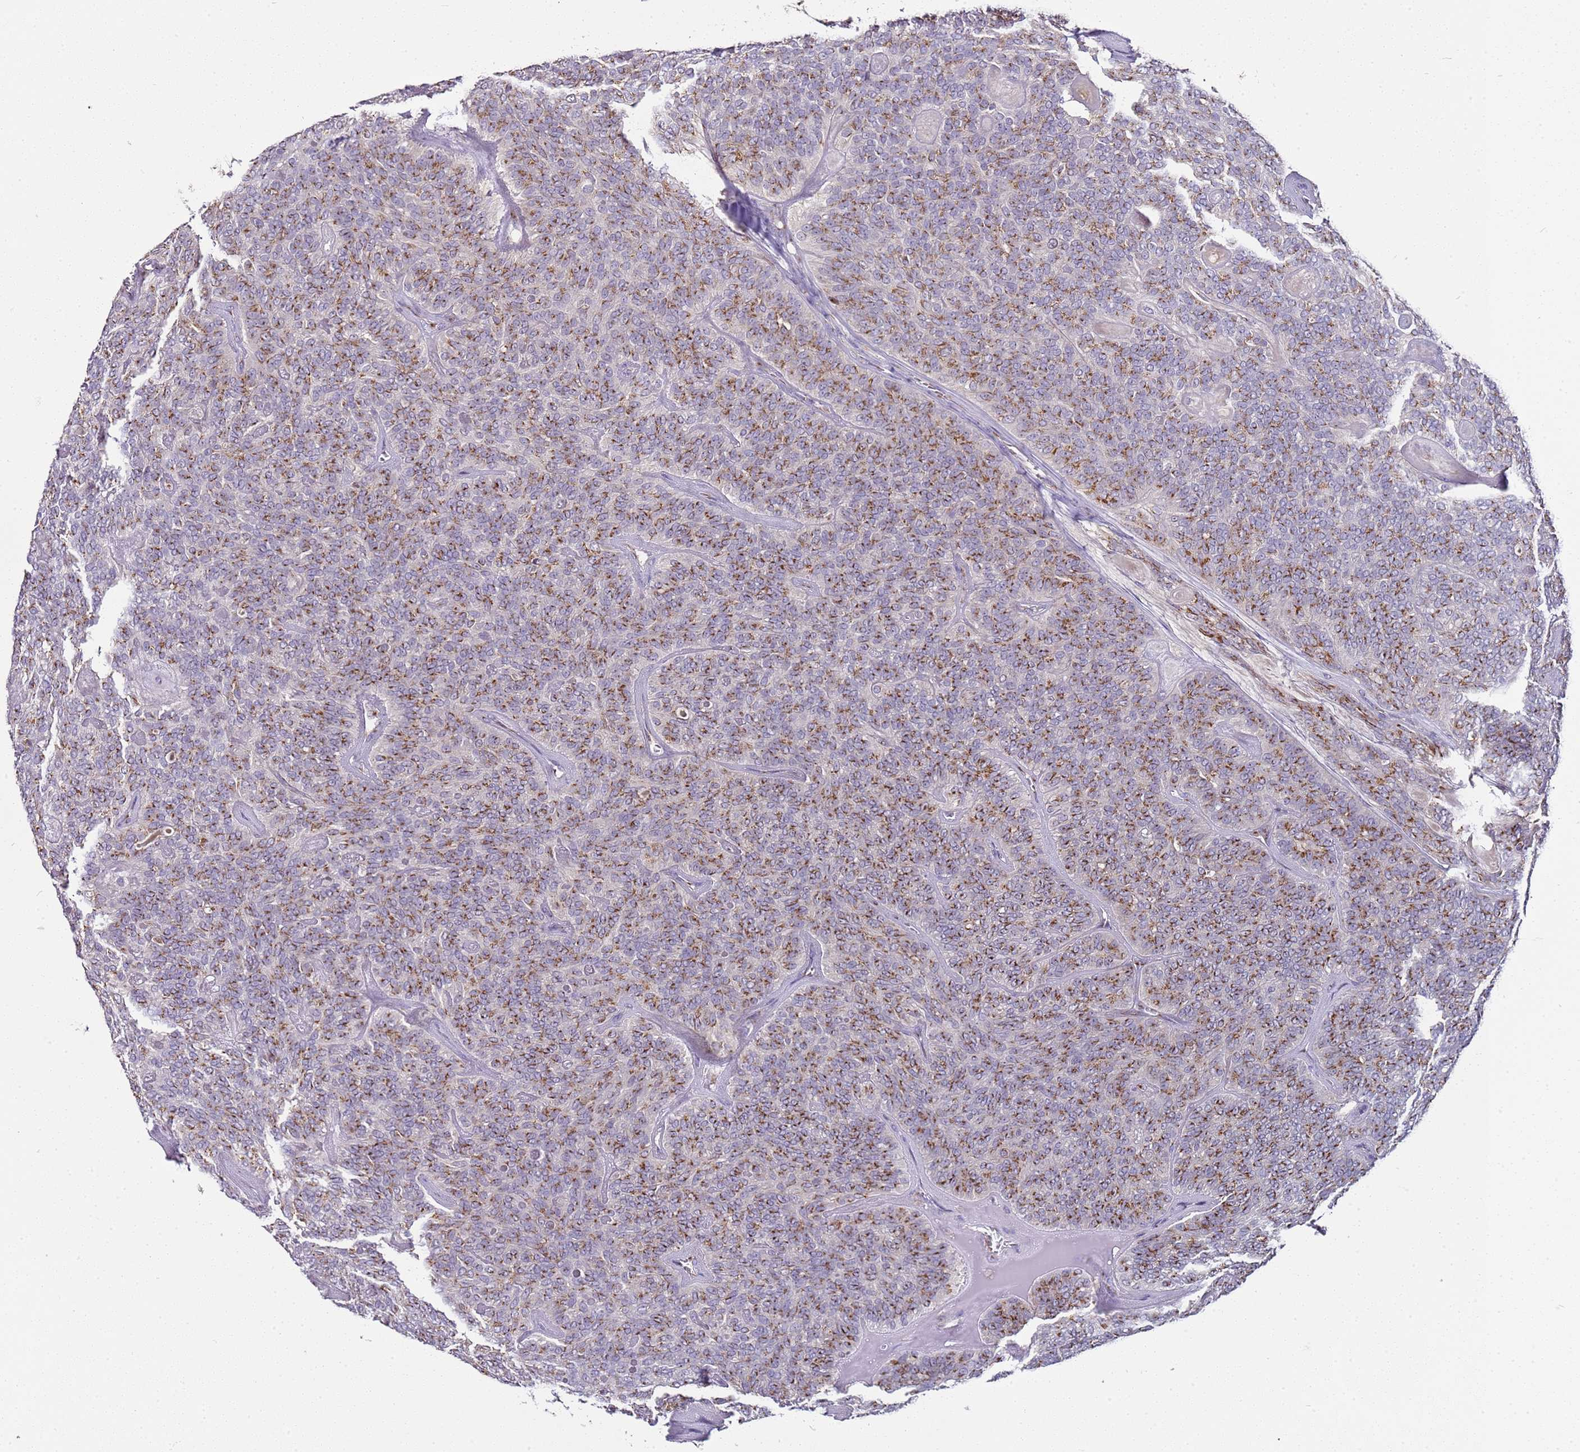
{"staining": {"intensity": "moderate", "quantity": ">75%", "location": "cytoplasmic/membranous"}, "tissue": "head and neck cancer", "cell_type": "Tumor cells", "image_type": "cancer", "snomed": [{"axis": "morphology", "description": "Adenocarcinoma, NOS"}, {"axis": "topography", "description": "Head-Neck"}], "caption": "Protein positivity by immunohistochemistry exhibits moderate cytoplasmic/membranous positivity in about >75% of tumor cells in head and neck cancer. Immunohistochemistry stains the protein in brown and the nuclei are stained blue.", "gene": "MRPL49", "patient": {"sex": "male", "age": 66}}